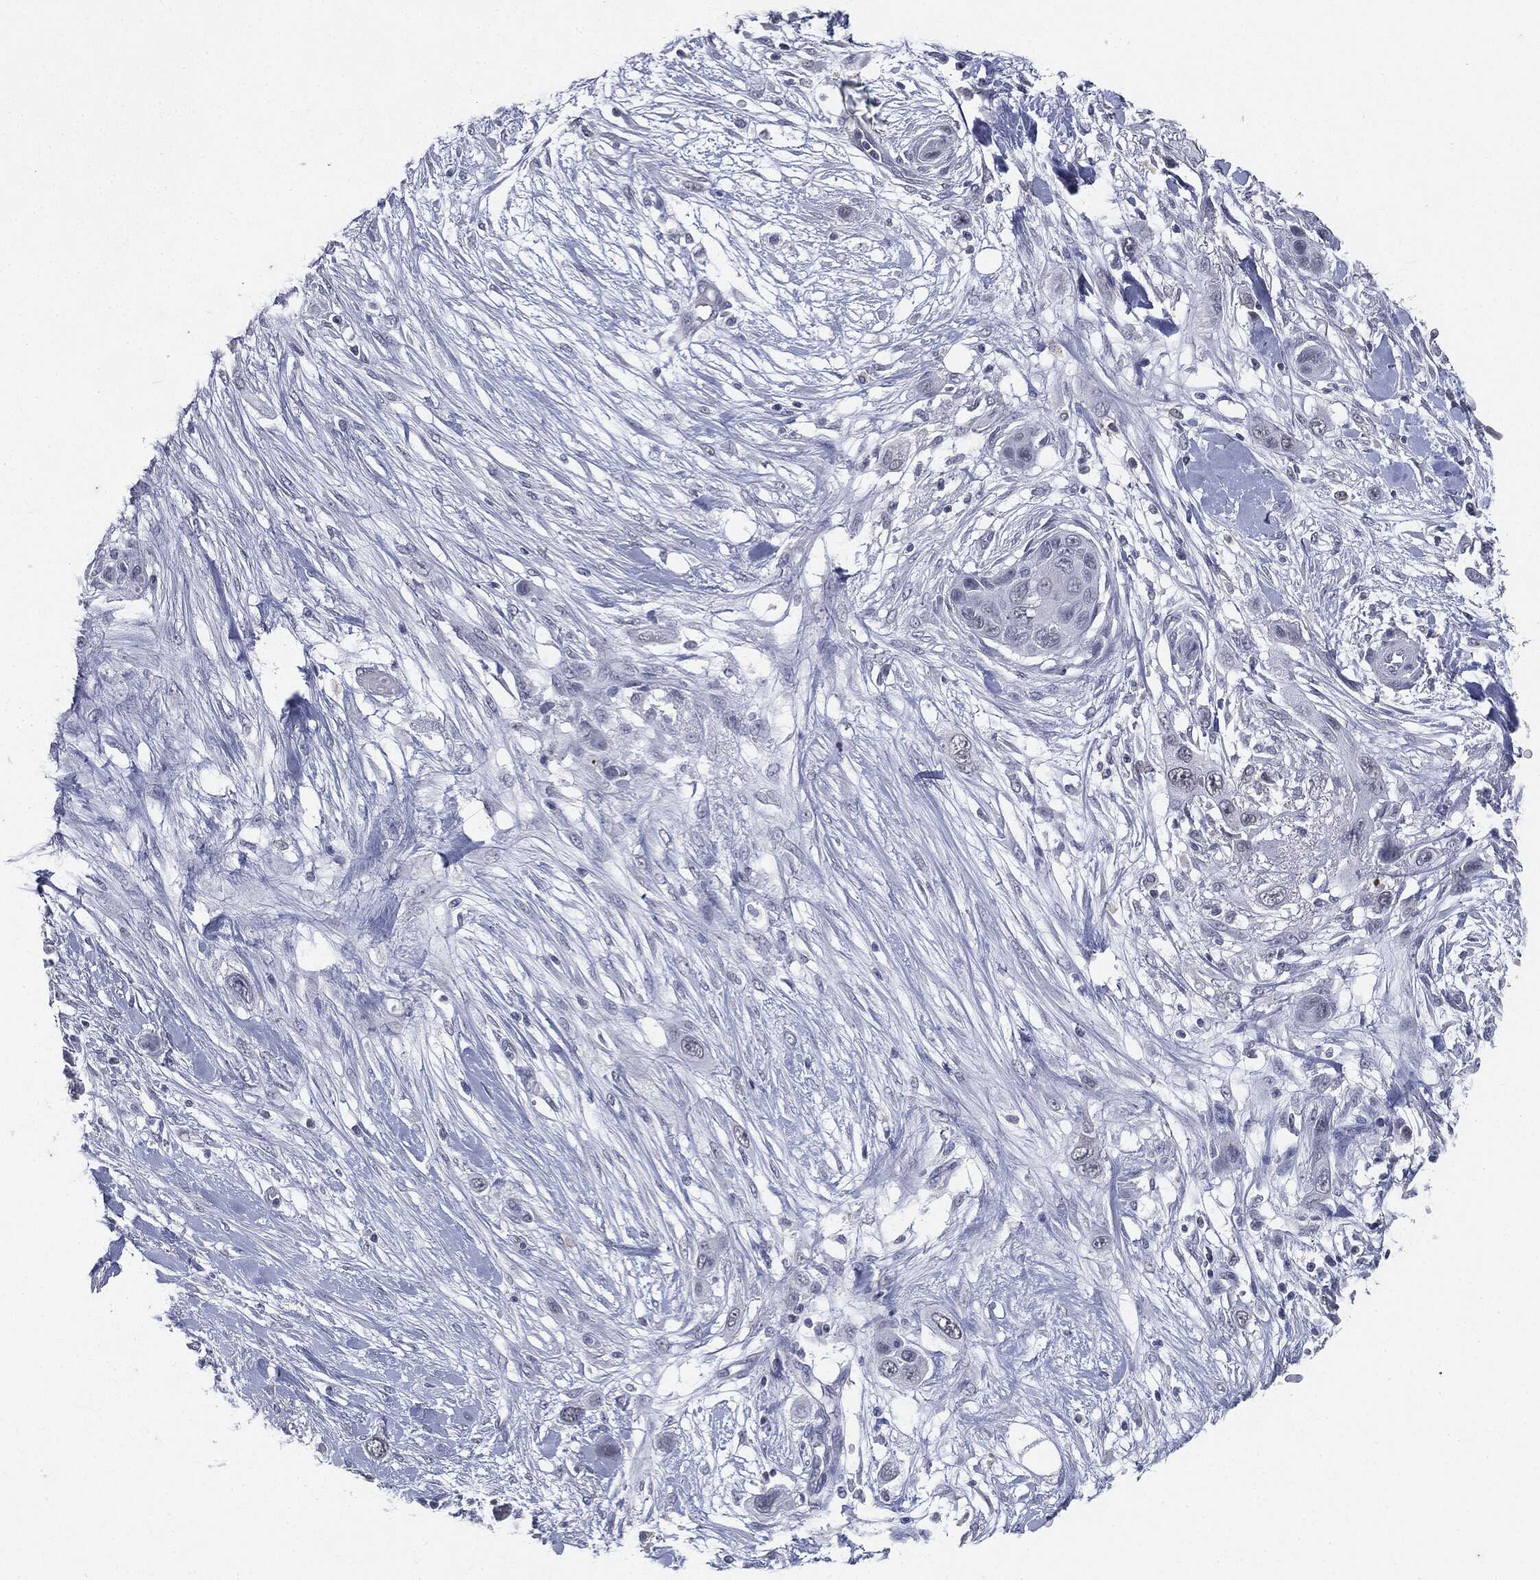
{"staining": {"intensity": "negative", "quantity": "none", "location": "none"}, "tissue": "skin cancer", "cell_type": "Tumor cells", "image_type": "cancer", "snomed": [{"axis": "morphology", "description": "Squamous cell carcinoma, NOS"}, {"axis": "topography", "description": "Skin"}], "caption": "Skin cancer (squamous cell carcinoma) stained for a protein using immunohistochemistry demonstrates no staining tumor cells.", "gene": "SLC2A2", "patient": {"sex": "male", "age": 79}}